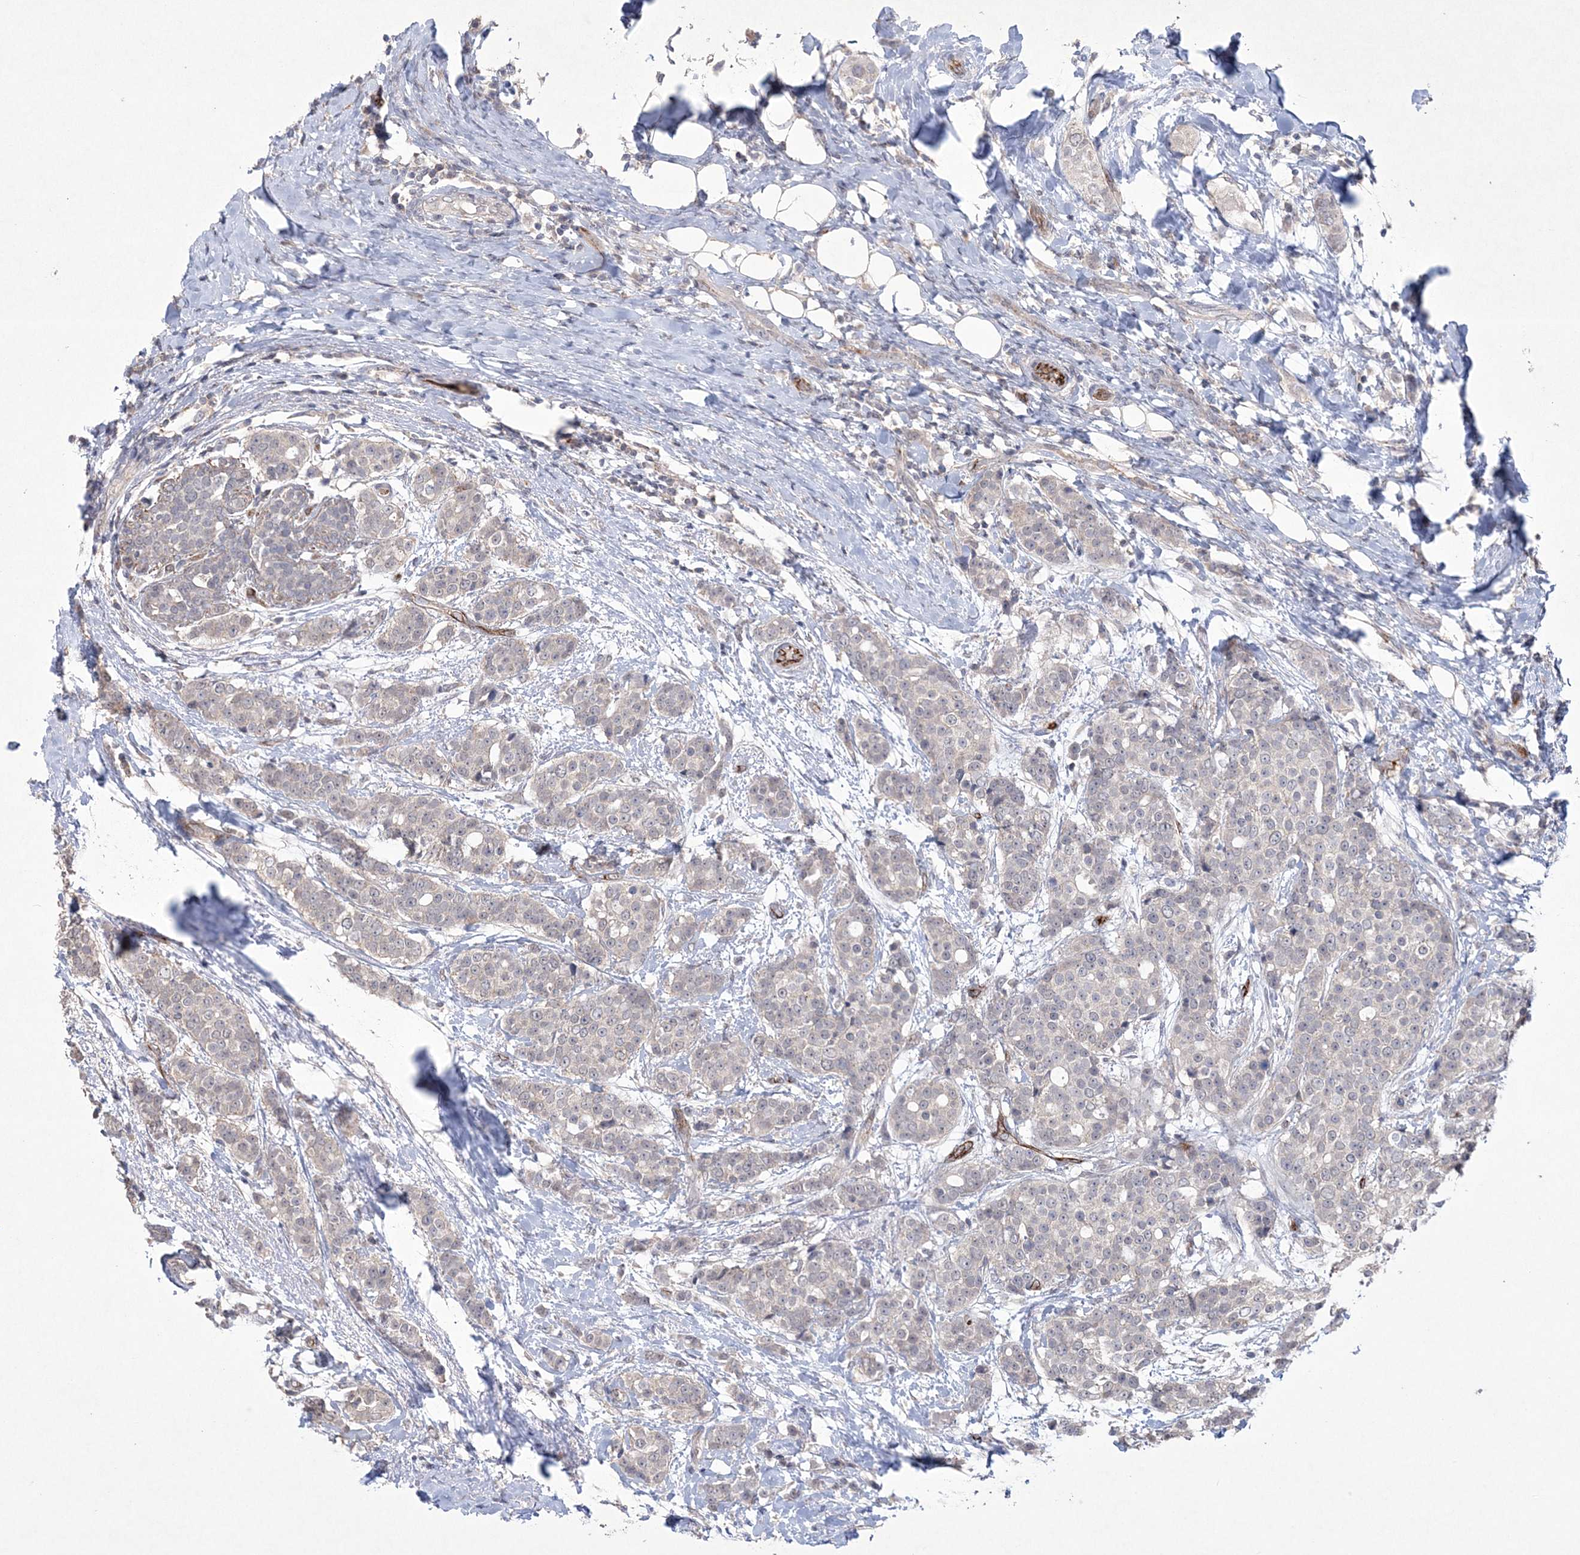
{"staining": {"intensity": "negative", "quantity": "none", "location": "none"}, "tissue": "breast cancer", "cell_type": "Tumor cells", "image_type": "cancer", "snomed": [{"axis": "morphology", "description": "Lobular carcinoma"}, {"axis": "topography", "description": "Breast"}], "caption": "DAB (3,3'-diaminobenzidine) immunohistochemical staining of human lobular carcinoma (breast) exhibits no significant expression in tumor cells.", "gene": "DPCD", "patient": {"sex": "female", "age": 51}}